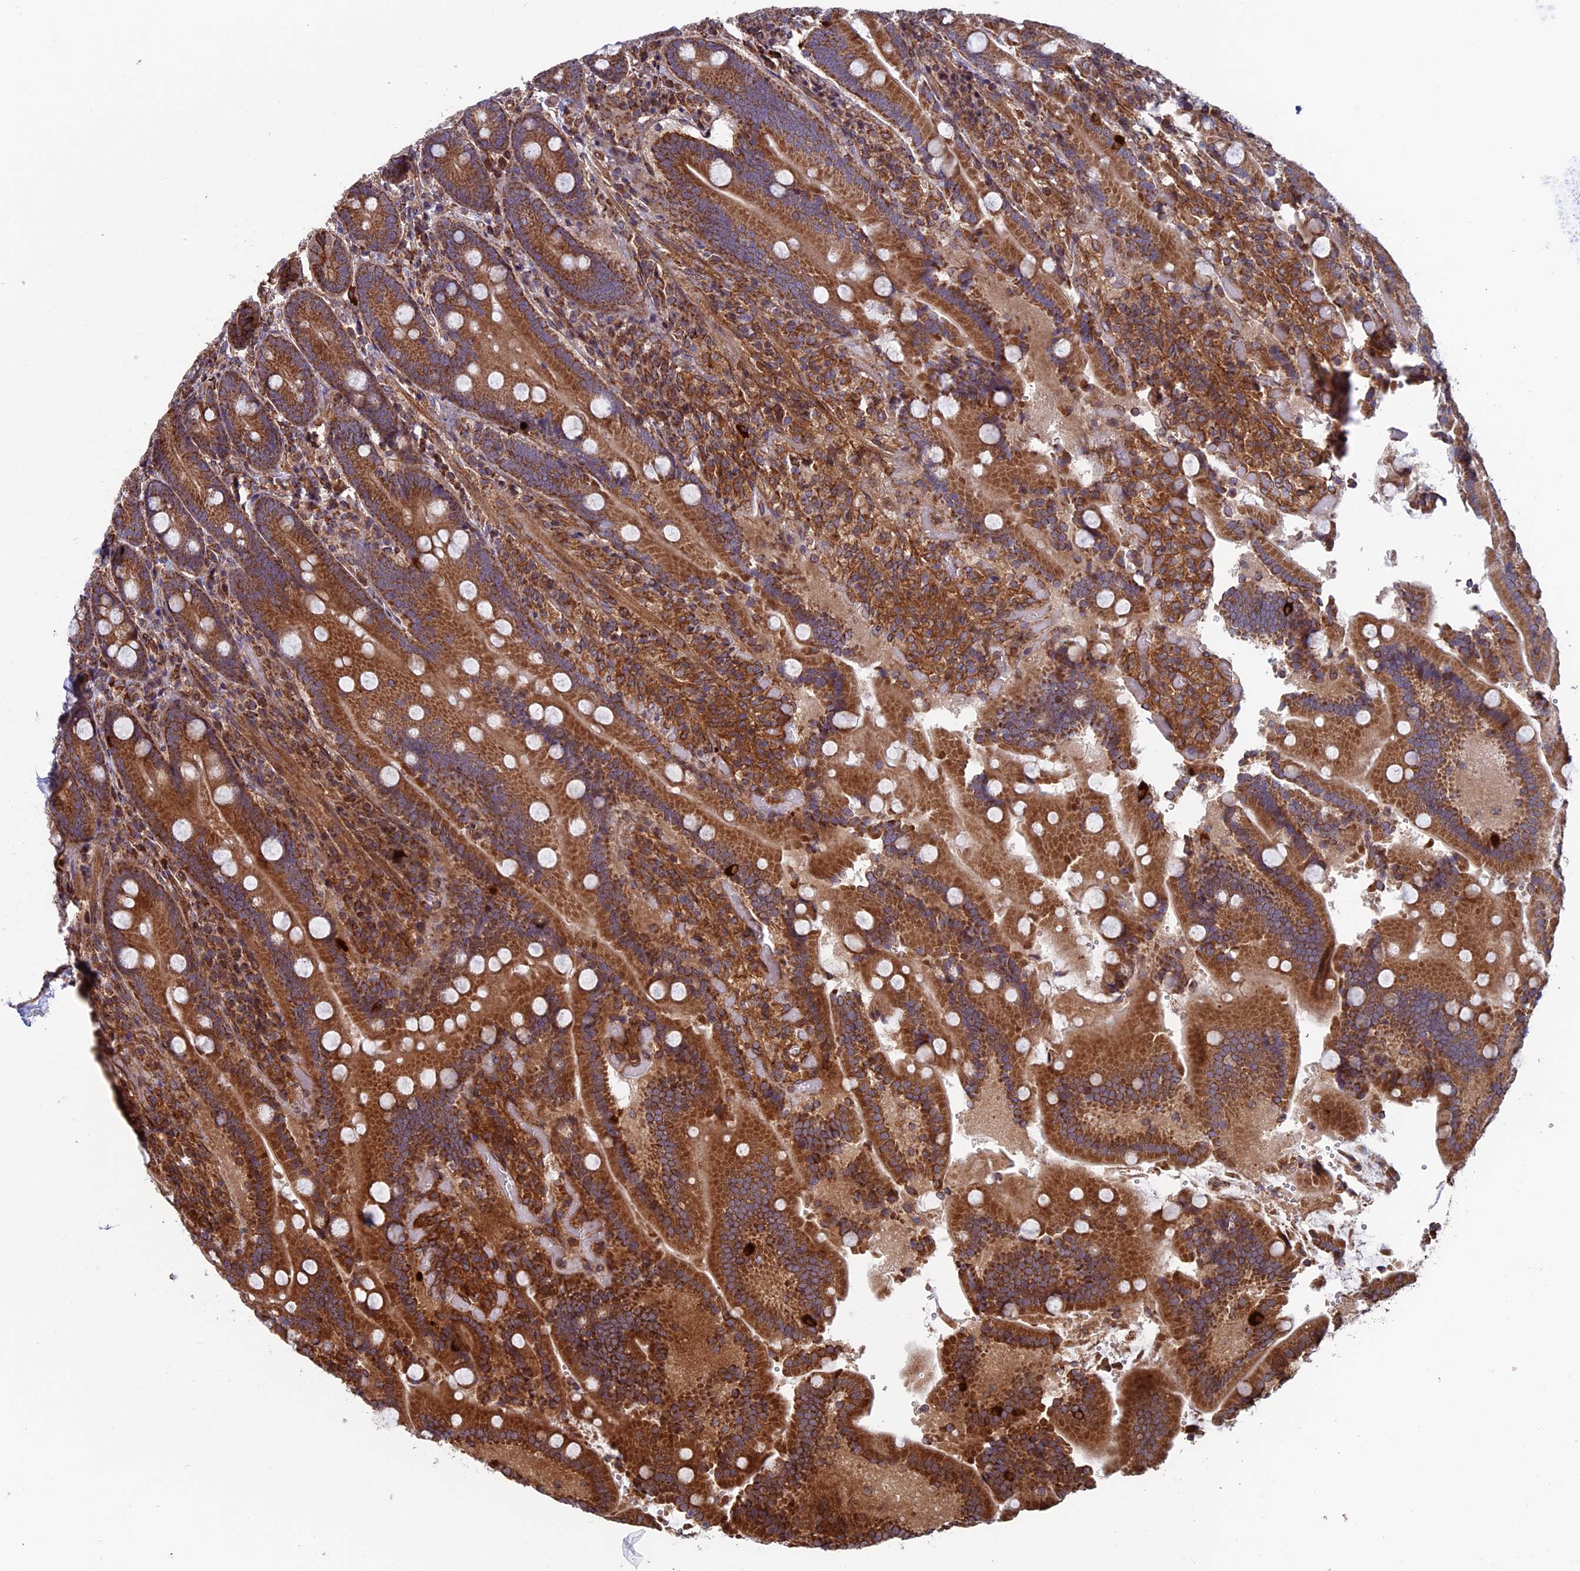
{"staining": {"intensity": "strong", "quantity": ">75%", "location": "cytoplasmic/membranous"}, "tissue": "duodenum", "cell_type": "Glandular cells", "image_type": "normal", "snomed": [{"axis": "morphology", "description": "Normal tissue, NOS"}, {"axis": "topography", "description": "Duodenum"}], "caption": "IHC image of normal duodenum stained for a protein (brown), which shows high levels of strong cytoplasmic/membranous expression in approximately >75% of glandular cells.", "gene": "CCDC8", "patient": {"sex": "female", "age": 62}}